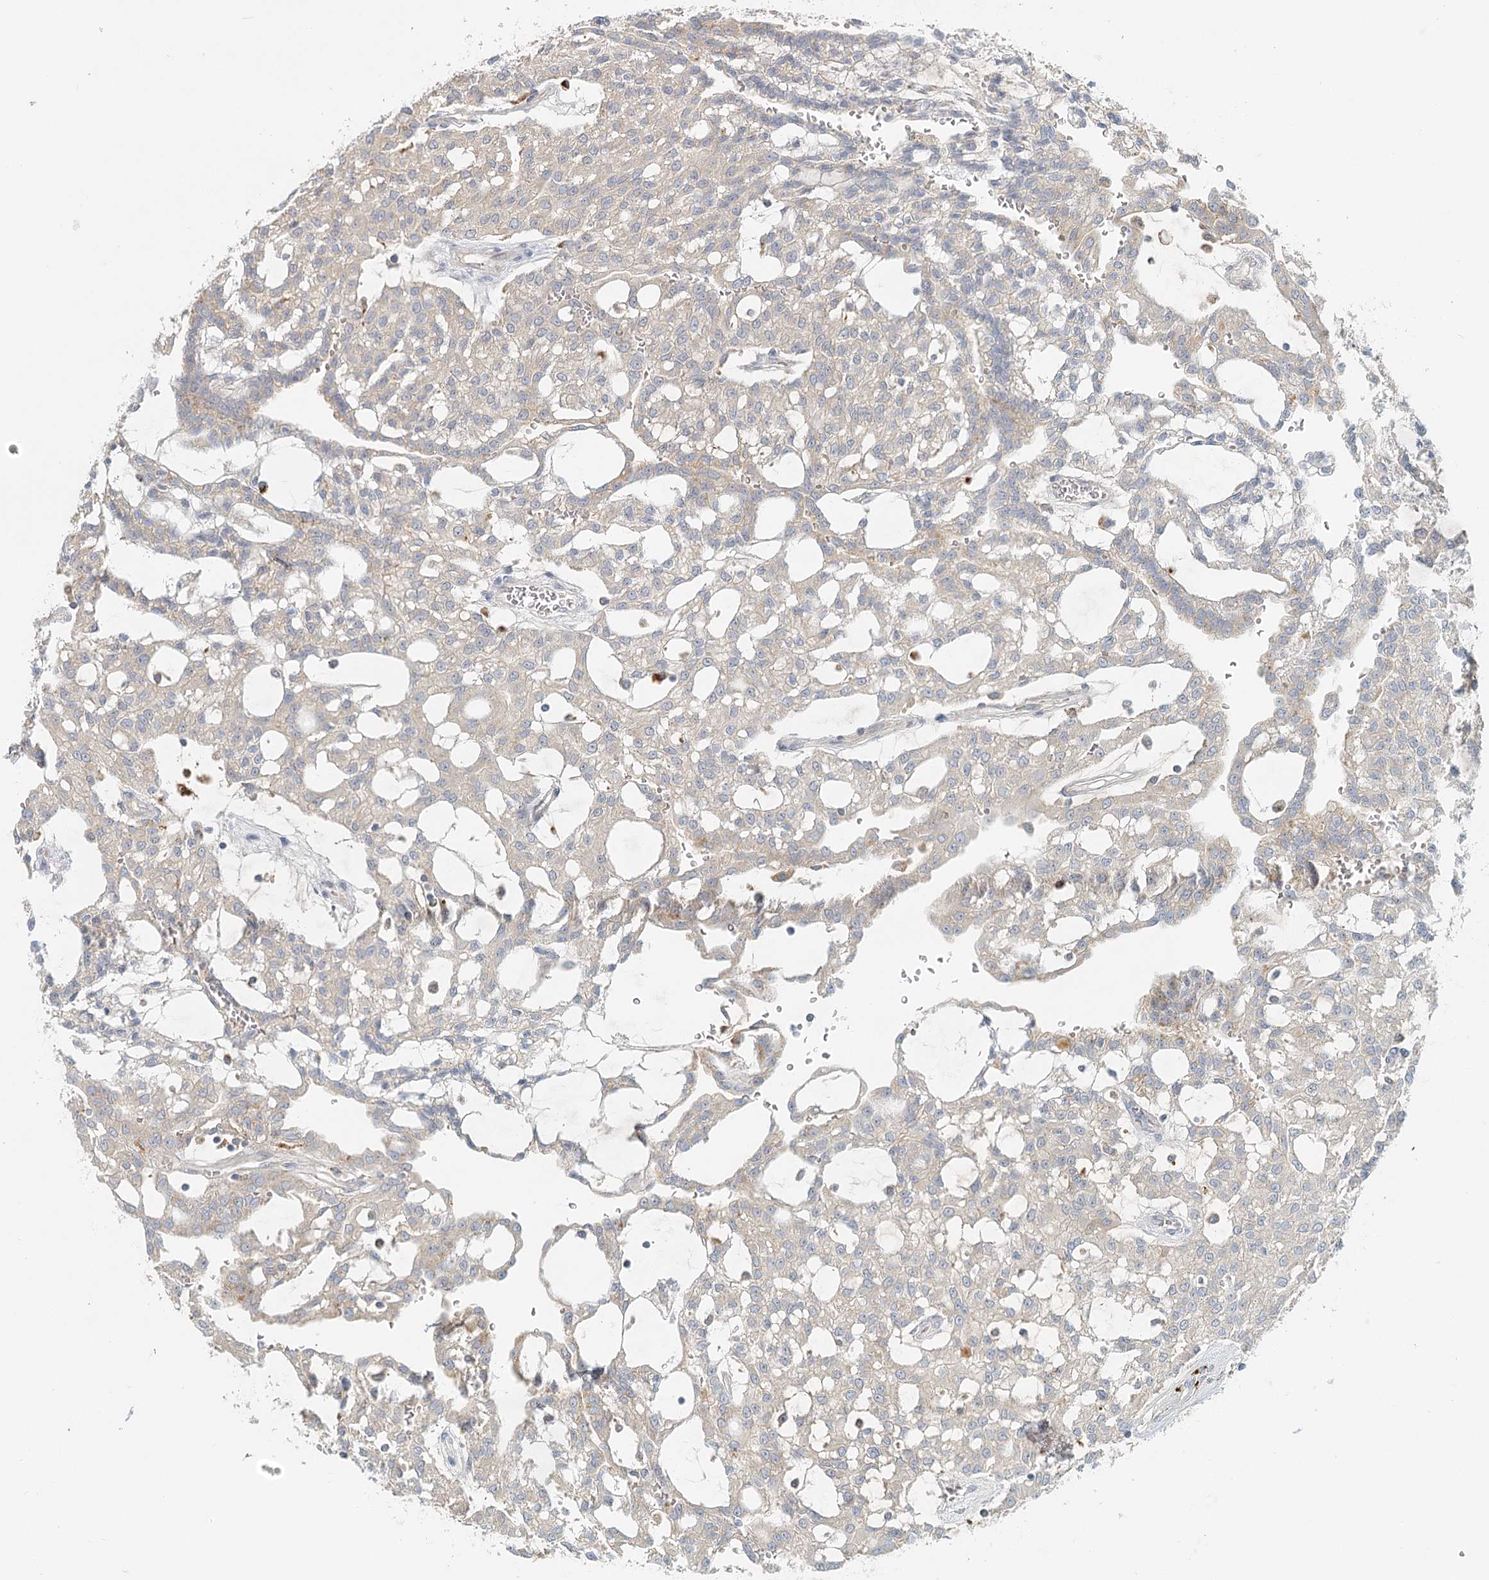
{"staining": {"intensity": "negative", "quantity": "none", "location": "none"}, "tissue": "renal cancer", "cell_type": "Tumor cells", "image_type": "cancer", "snomed": [{"axis": "morphology", "description": "Adenocarcinoma, NOS"}, {"axis": "topography", "description": "Kidney"}], "caption": "Micrograph shows no protein positivity in tumor cells of adenocarcinoma (renal) tissue. (Stains: DAB immunohistochemistry (IHC) with hematoxylin counter stain, Microscopy: brightfield microscopy at high magnification).", "gene": "VSIG1", "patient": {"sex": "male", "age": 63}}